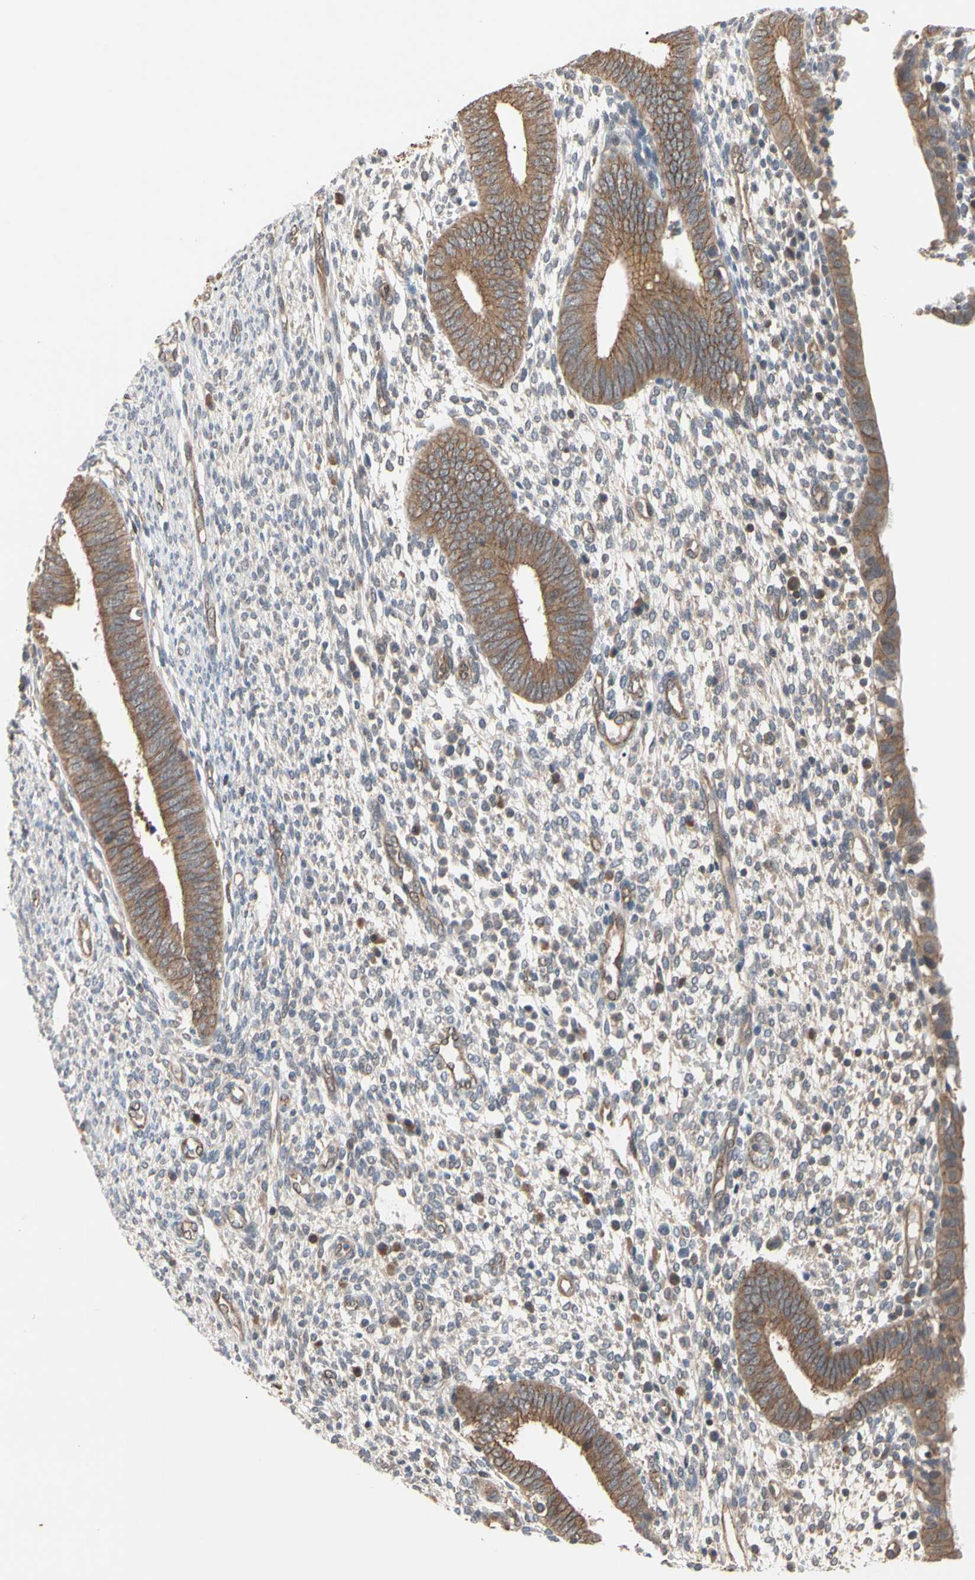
{"staining": {"intensity": "moderate", "quantity": ">75%", "location": "cytoplasmic/membranous"}, "tissue": "endometrium", "cell_type": "Cells in endometrial stroma", "image_type": "normal", "snomed": [{"axis": "morphology", "description": "Normal tissue, NOS"}, {"axis": "topography", "description": "Endometrium"}], "caption": "The histopathology image displays immunohistochemical staining of normal endometrium. There is moderate cytoplasmic/membranous staining is seen in approximately >75% of cells in endometrial stroma.", "gene": "DPP8", "patient": {"sex": "female", "age": 35}}